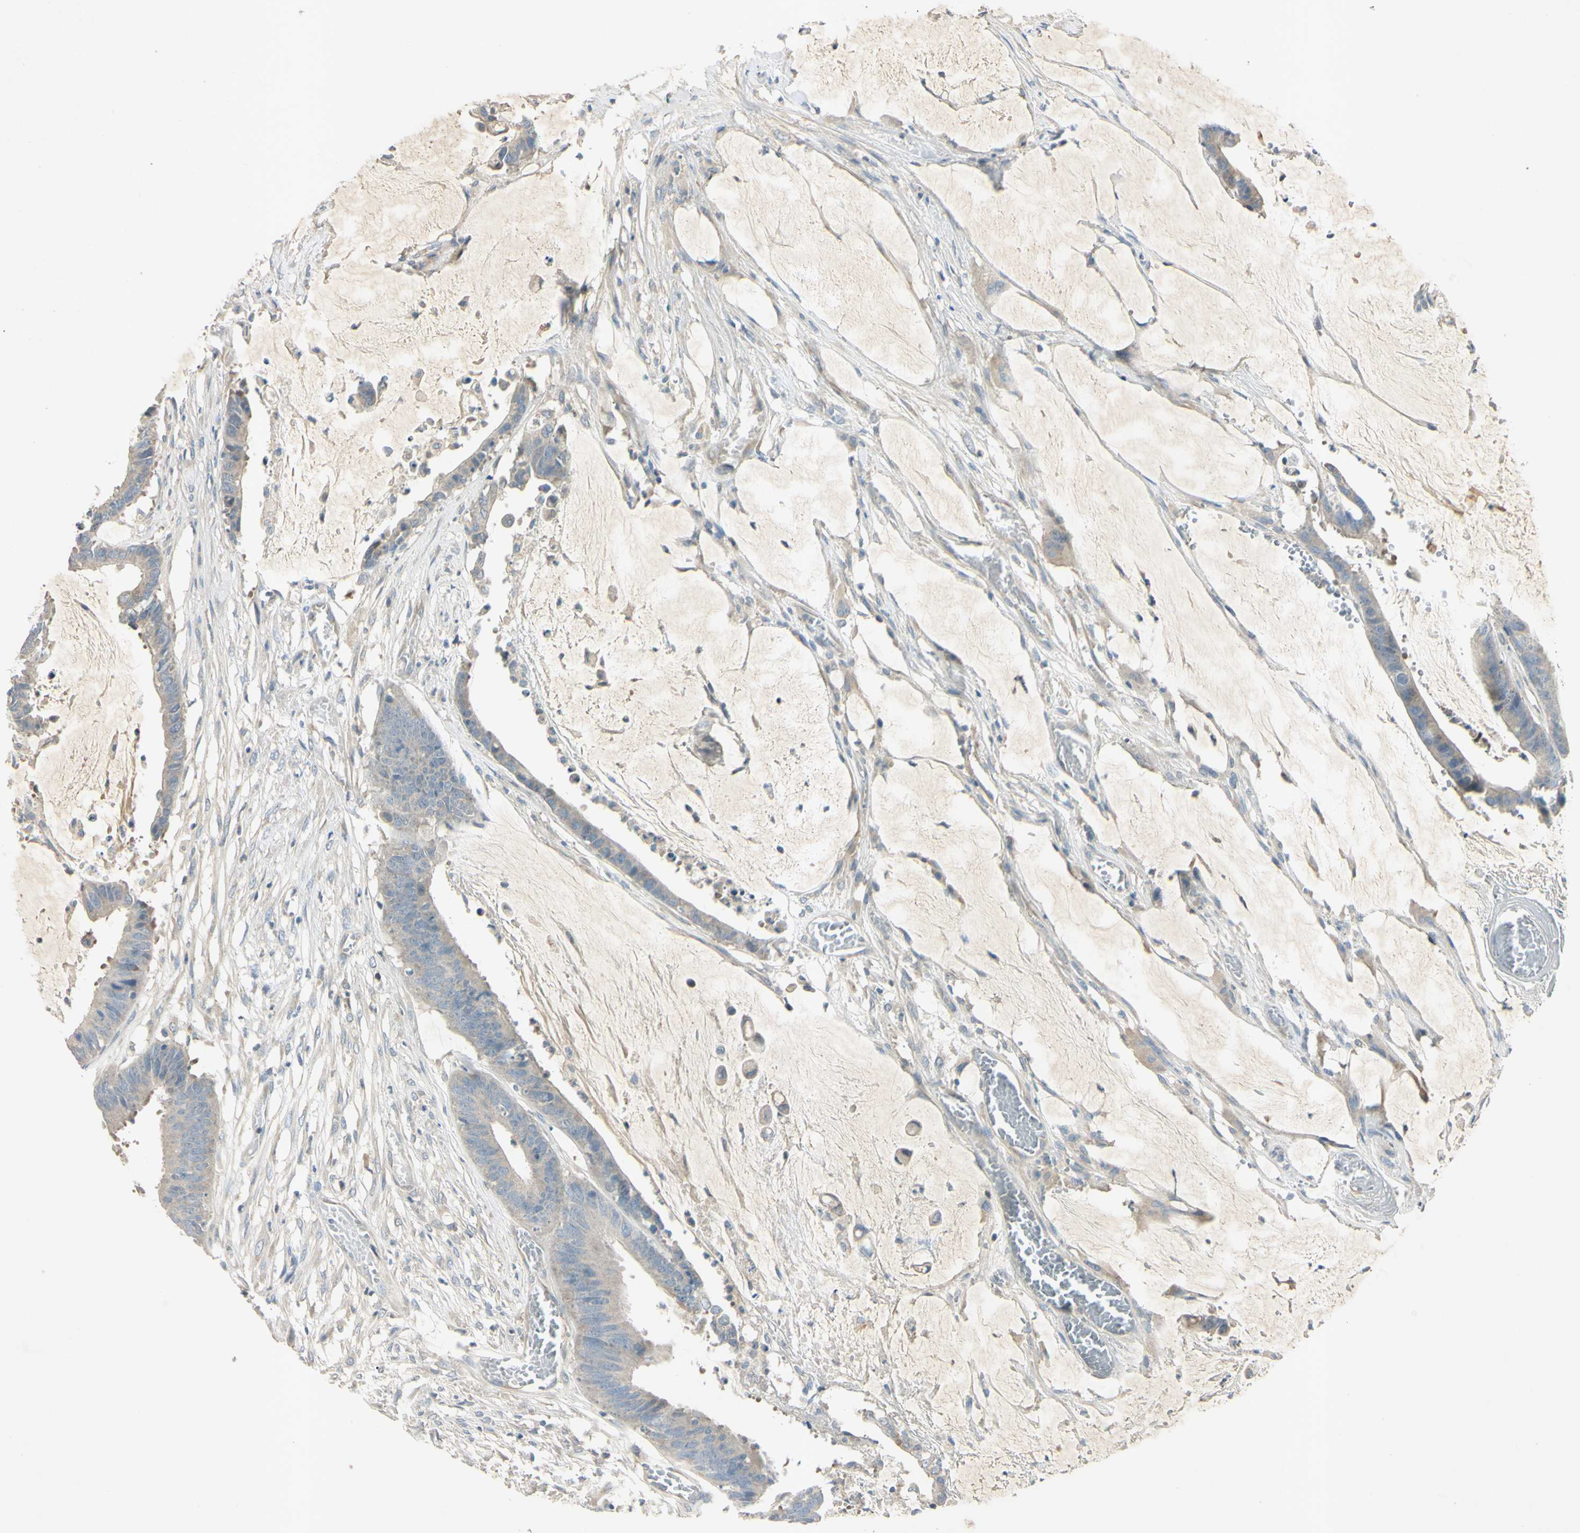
{"staining": {"intensity": "weak", "quantity": "25%-75%", "location": "cytoplasmic/membranous"}, "tissue": "colorectal cancer", "cell_type": "Tumor cells", "image_type": "cancer", "snomed": [{"axis": "morphology", "description": "Adenocarcinoma, NOS"}, {"axis": "topography", "description": "Rectum"}], "caption": "Immunohistochemistry histopathology image of neoplastic tissue: human colorectal cancer stained using immunohistochemistry demonstrates low levels of weak protein expression localized specifically in the cytoplasmic/membranous of tumor cells, appearing as a cytoplasmic/membranous brown color.", "gene": "AATK", "patient": {"sex": "female", "age": 66}}